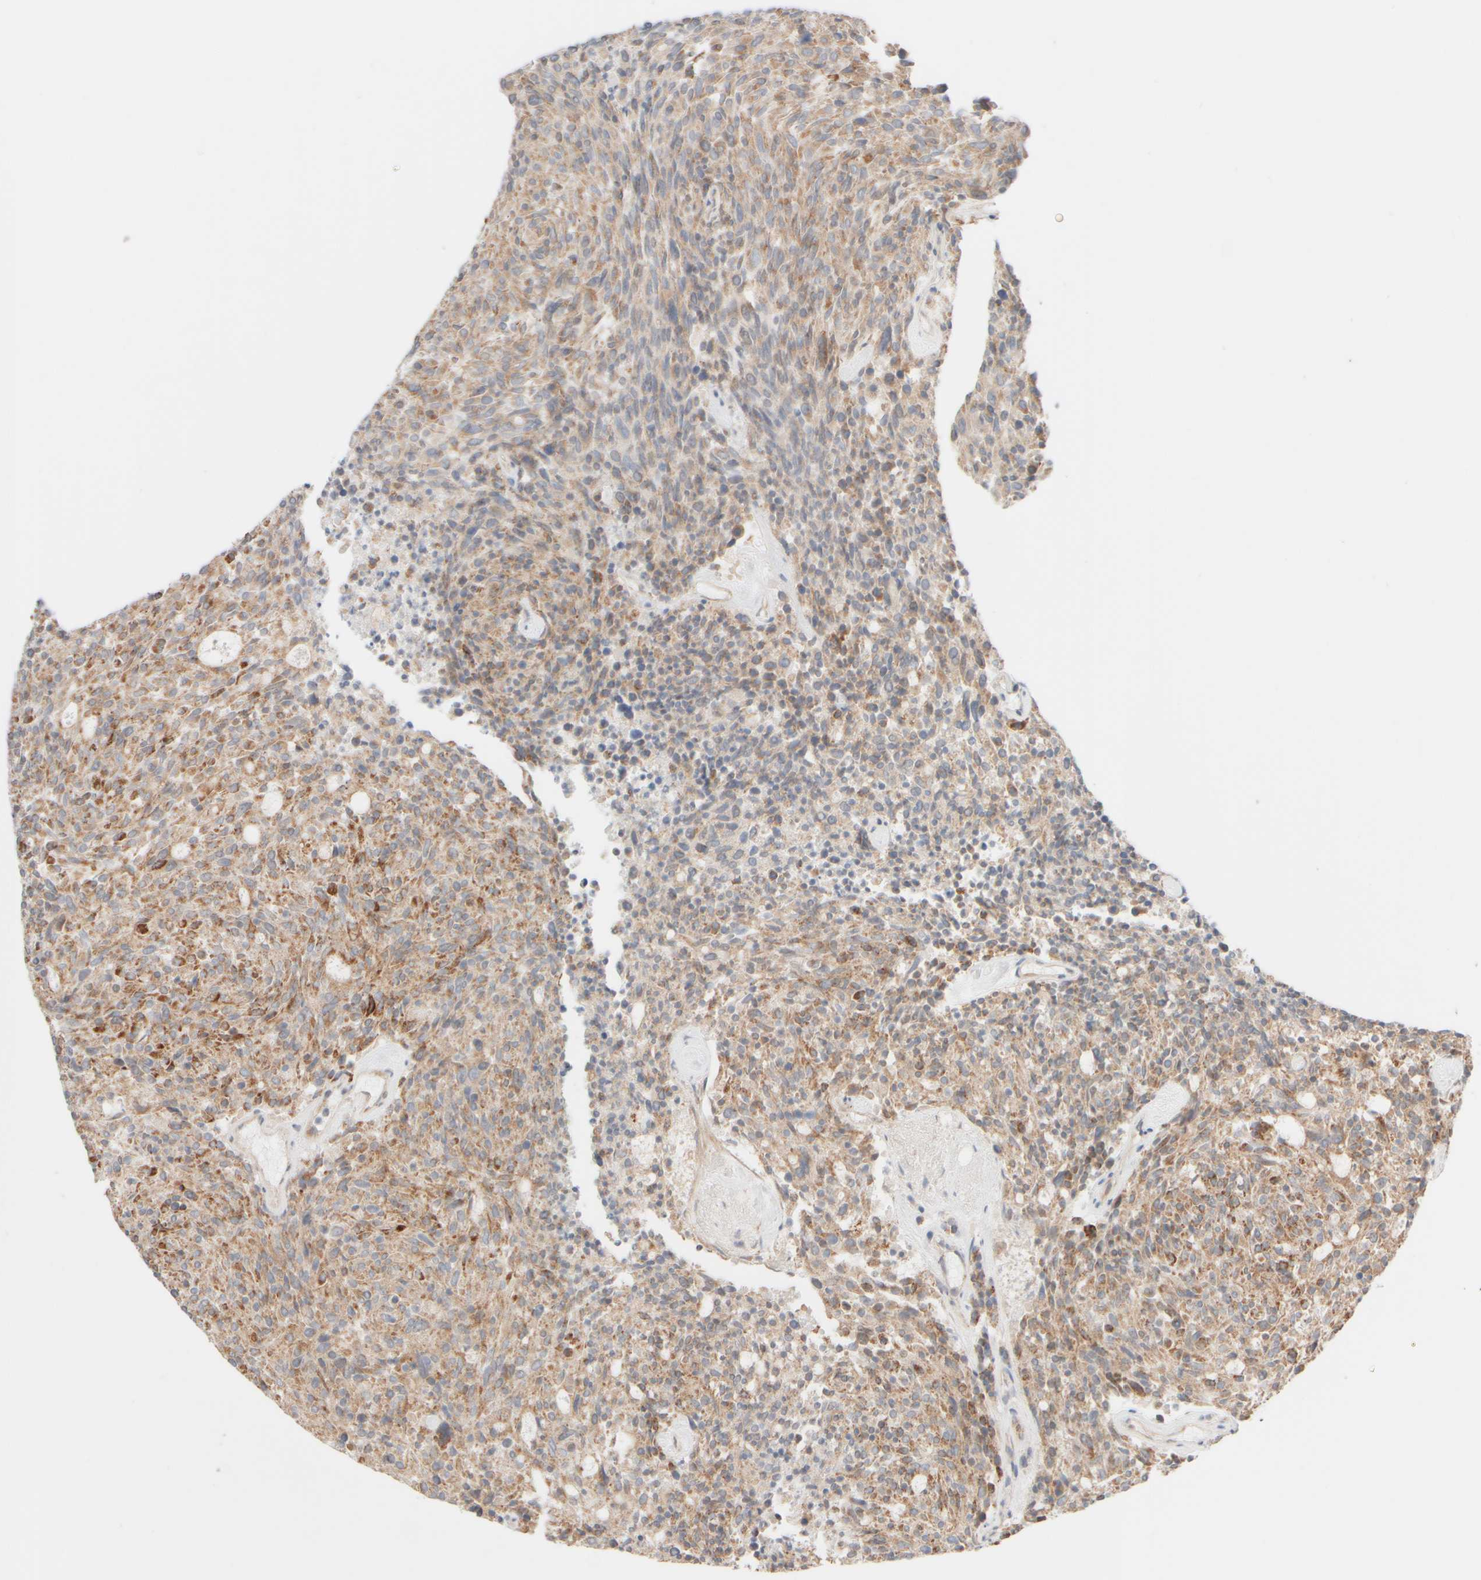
{"staining": {"intensity": "moderate", "quantity": ">75%", "location": "cytoplasmic/membranous"}, "tissue": "carcinoid", "cell_type": "Tumor cells", "image_type": "cancer", "snomed": [{"axis": "morphology", "description": "Carcinoid, malignant, NOS"}, {"axis": "topography", "description": "Pancreas"}], "caption": "Immunohistochemistry (IHC) of carcinoid reveals medium levels of moderate cytoplasmic/membranous staining in approximately >75% of tumor cells. (DAB (3,3'-diaminobenzidine) IHC, brown staining for protein, blue staining for nuclei).", "gene": "UNC13B", "patient": {"sex": "female", "age": 54}}